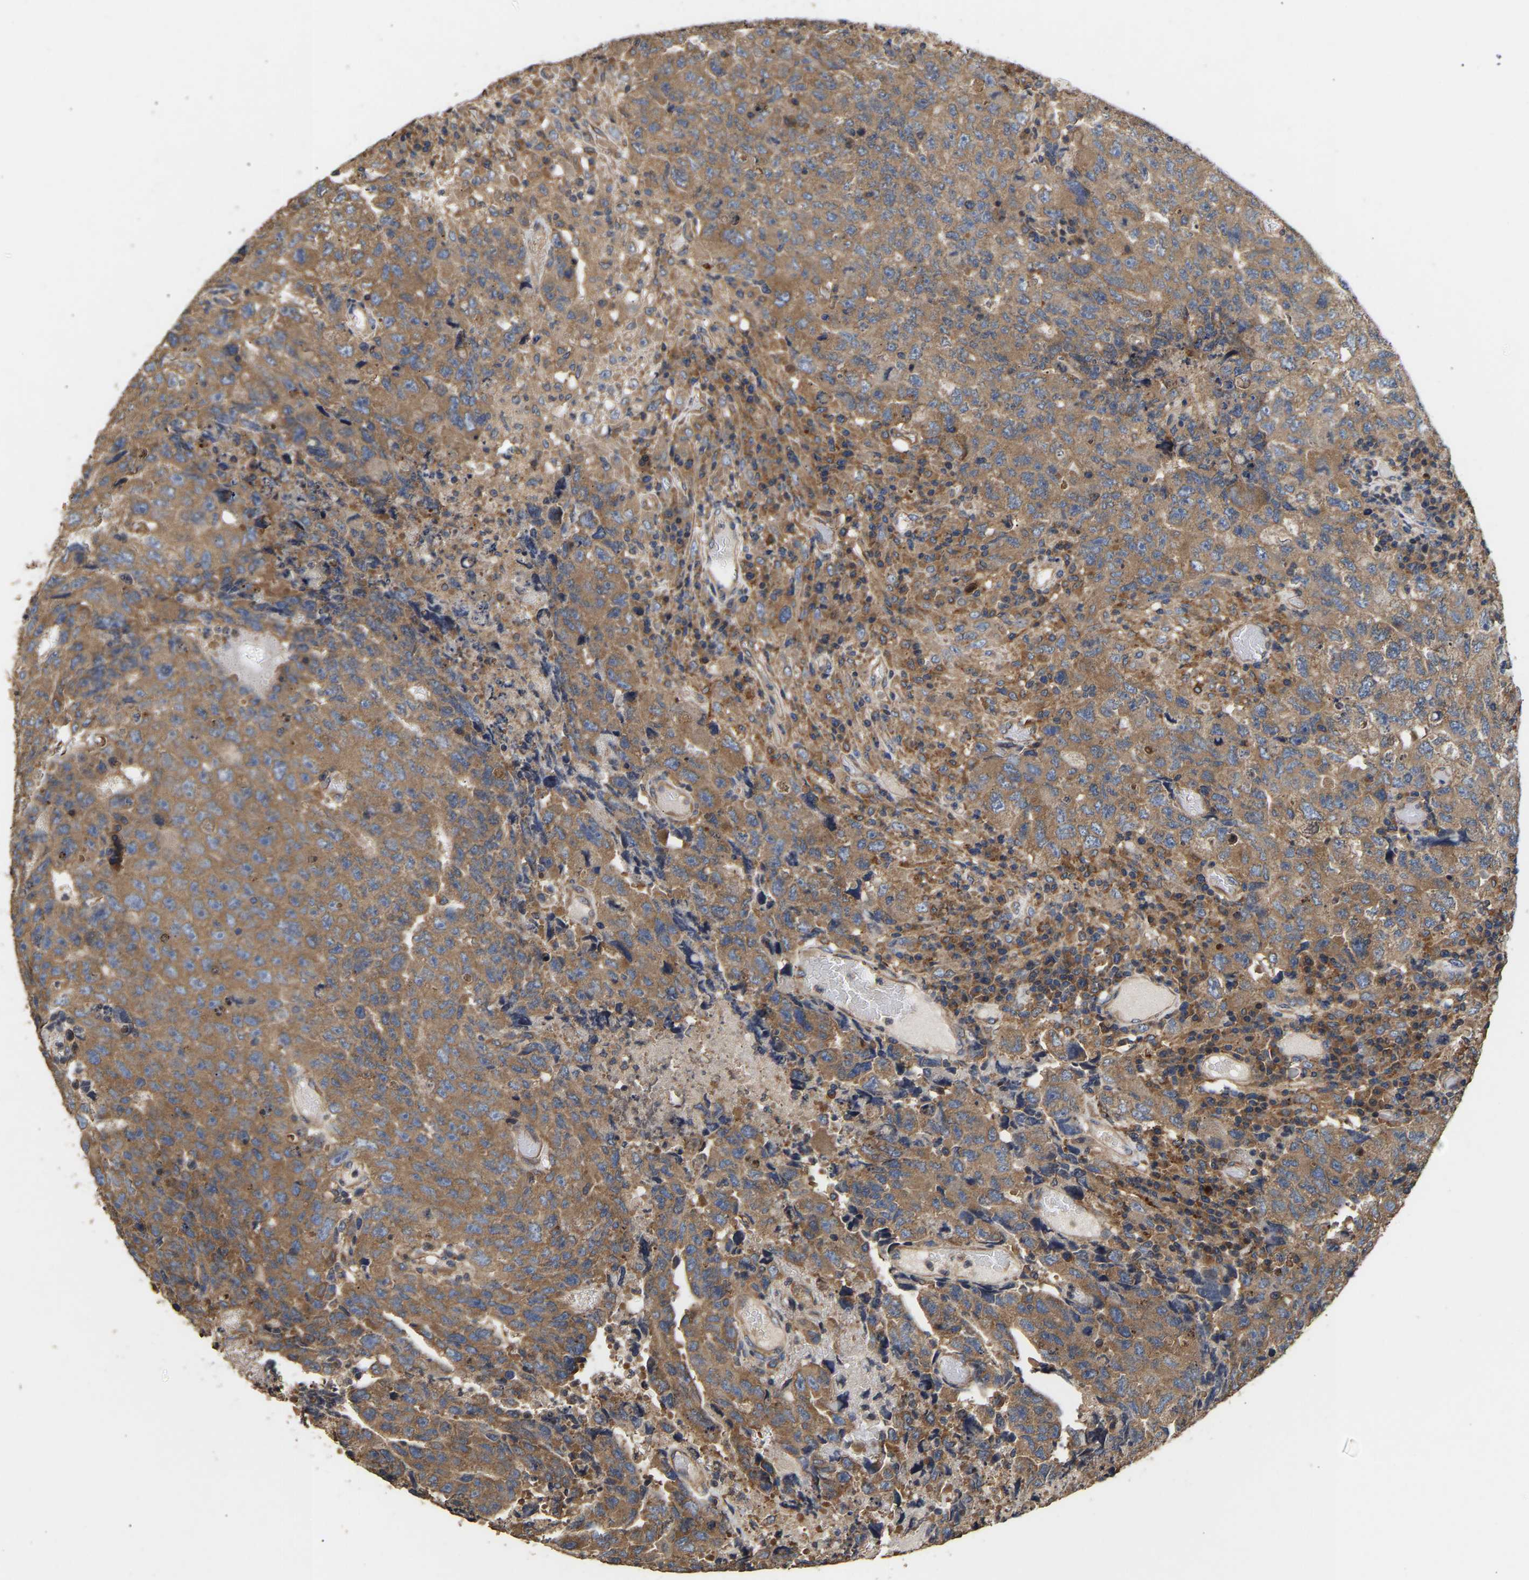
{"staining": {"intensity": "moderate", "quantity": ">75%", "location": "cytoplasmic/membranous"}, "tissue": "testis cancer", "cell_type": "Tumor cells", "image_type": "cancer", "snomed": [{"axis": "morphology", "description": "Necrosis, NOS"}, {"axis": "morphology", "description": "Carcinoma, Embryonal, NOS"}, {"axis": "topography", "description": "Testis"}], "caption": "Brown immunohistochemical staining in embryonal carcinoma (testis) demonstrates moderate cytoplasmic/membranous staining in about >75% of tumor cells.", "gene": "AIMP2", "patient": {"sex": "male", "age": 19}}